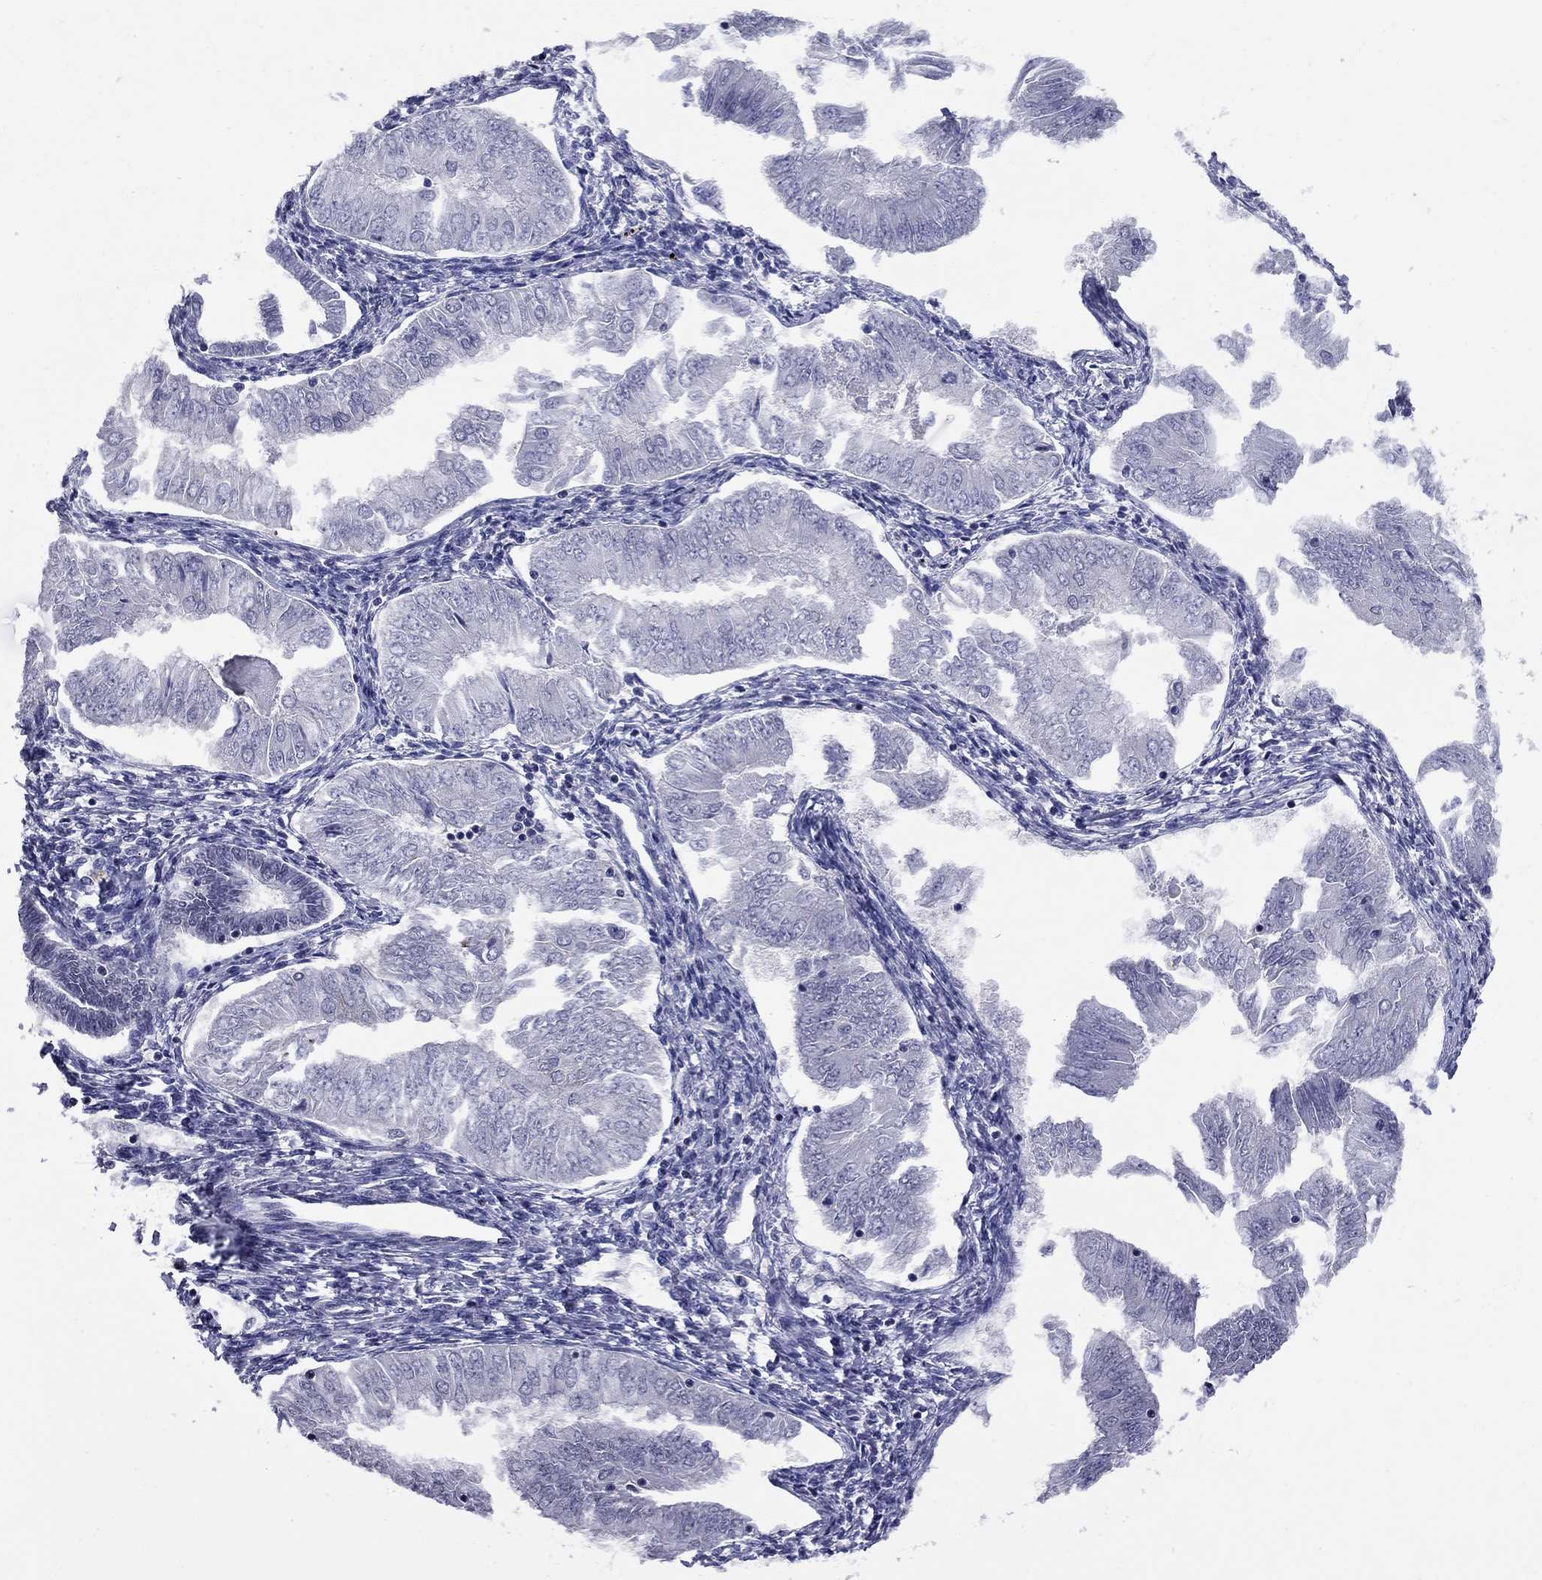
{"staining": {"intensity": "negative", "quantity": "none", "location": "none"}, "tissue": "endometrial cancer", "cell_type": "Tumor cells", "image_type": "cancer", "snomed": [{"axis": "morphology", "description": "Adenocarcinoma, NOS"}, {"axis": "topography", "description": "Endometrium"}], "caption": "Immunohistochemistry (IHC) histopathology image of endometrial cancer (adenocarcinoma) stained for a protein (brown), which demonstrates no staining in tumor cells. The staining was performed using DAB to visualize the protein expression in brown, while the nuclei were stained in blue with hematoxylin (Magnification: 20x).", "gene": "TAF9", "patient": {"sex": "female", "age": 53}}